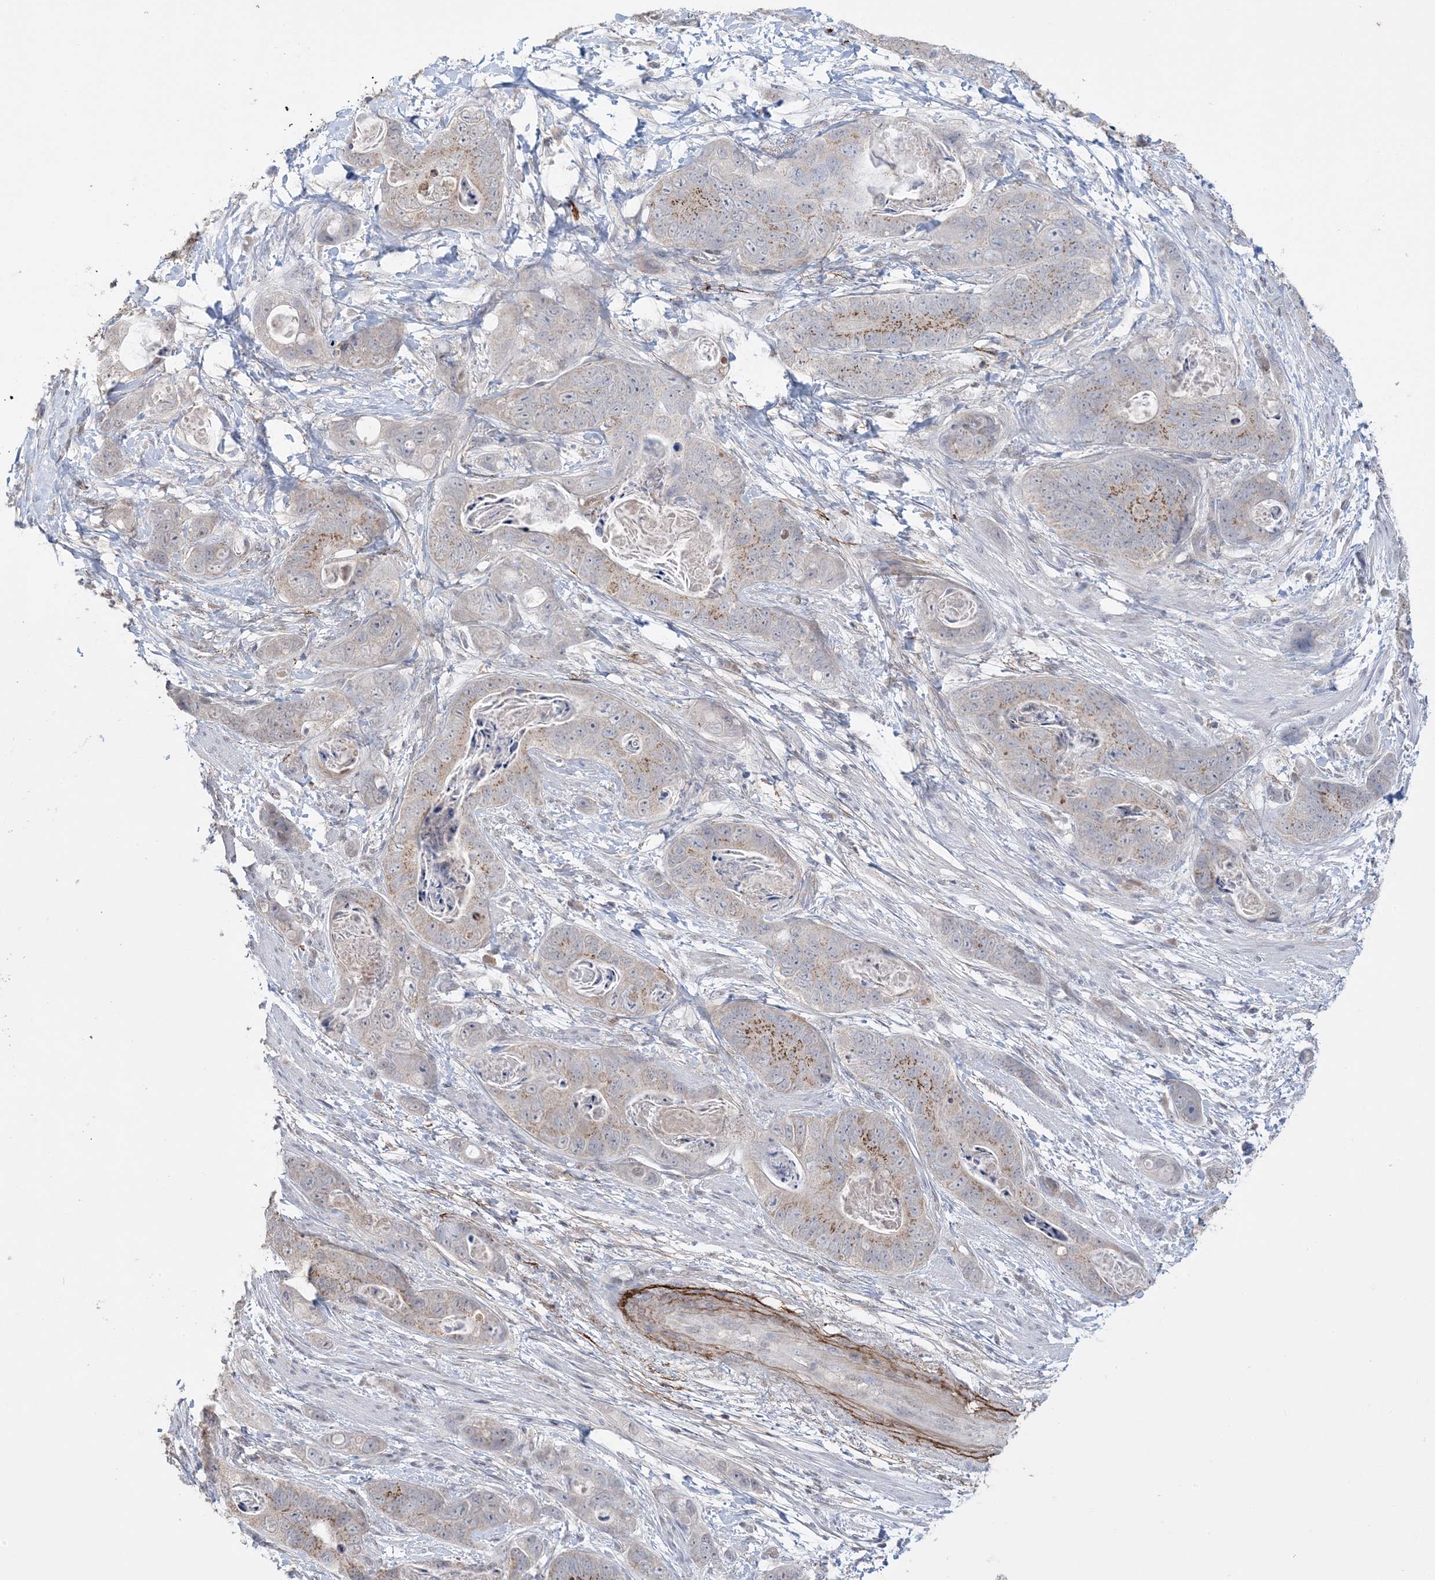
{"staining": {"intensity": "moderate", "quantity": "25%-75%", "location": "cytoplasmic/membranous"}, "tissue": "stomach cancer", "cell_type": "Tumor cells", "image_type": "cancer", "snomed": [{"axis": "morphology", "description": "Adenocarcinoma, NOS"}, {"axis": "topography", "description": "Stomach"}], "caption": "Protein expression analysis of stomach cancer (adenocarcinoma) exhibits moderate cytoplasmic/membranous expression in about 25%-75% of tumor cells.", "gene": "XRN1", "patient": {"sex": "female", "age": 89}}